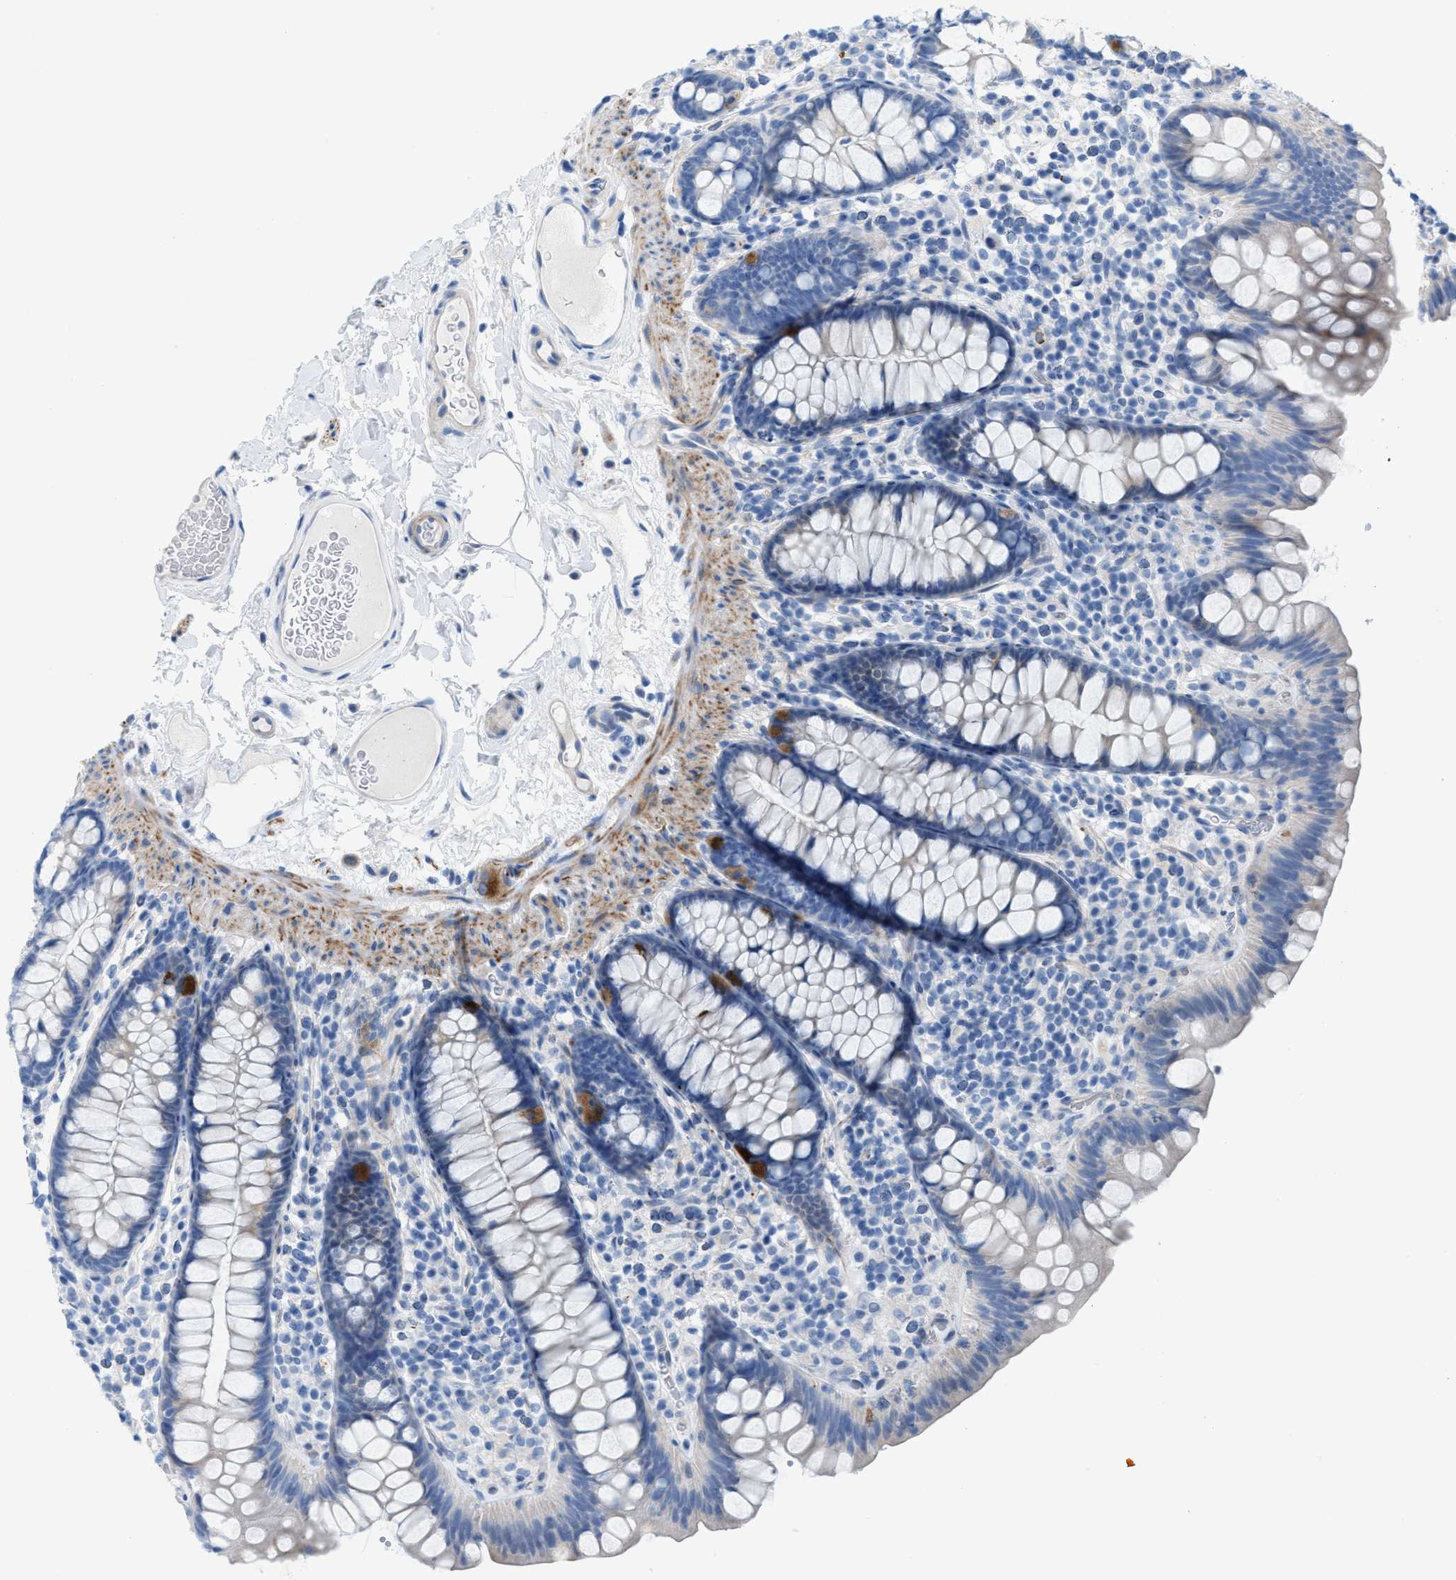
{"staining": {"intensity": "strong", "quantity": ">75%", "location": "cytoplasmic/membranous"}, "tissue": "colon", "cell_type": "Endothelial cells", "image_type": "normal", "snomed": [{"axis": "morphology", "description": "Normal tissue, NOS"}, {"axis": "topography", "description": "Colon"}], "caption": "Immunohistochemistry micrograph of normal colon: human colon stained using IHC displays high levels of strong protein expression localized specifically in the cytoplasmic/membranous of endothelial cells, appearing as a cytoplasmic/membranous brown color.", "gene": "MPP3", "patient": {"sex": "female", "age": 80}}